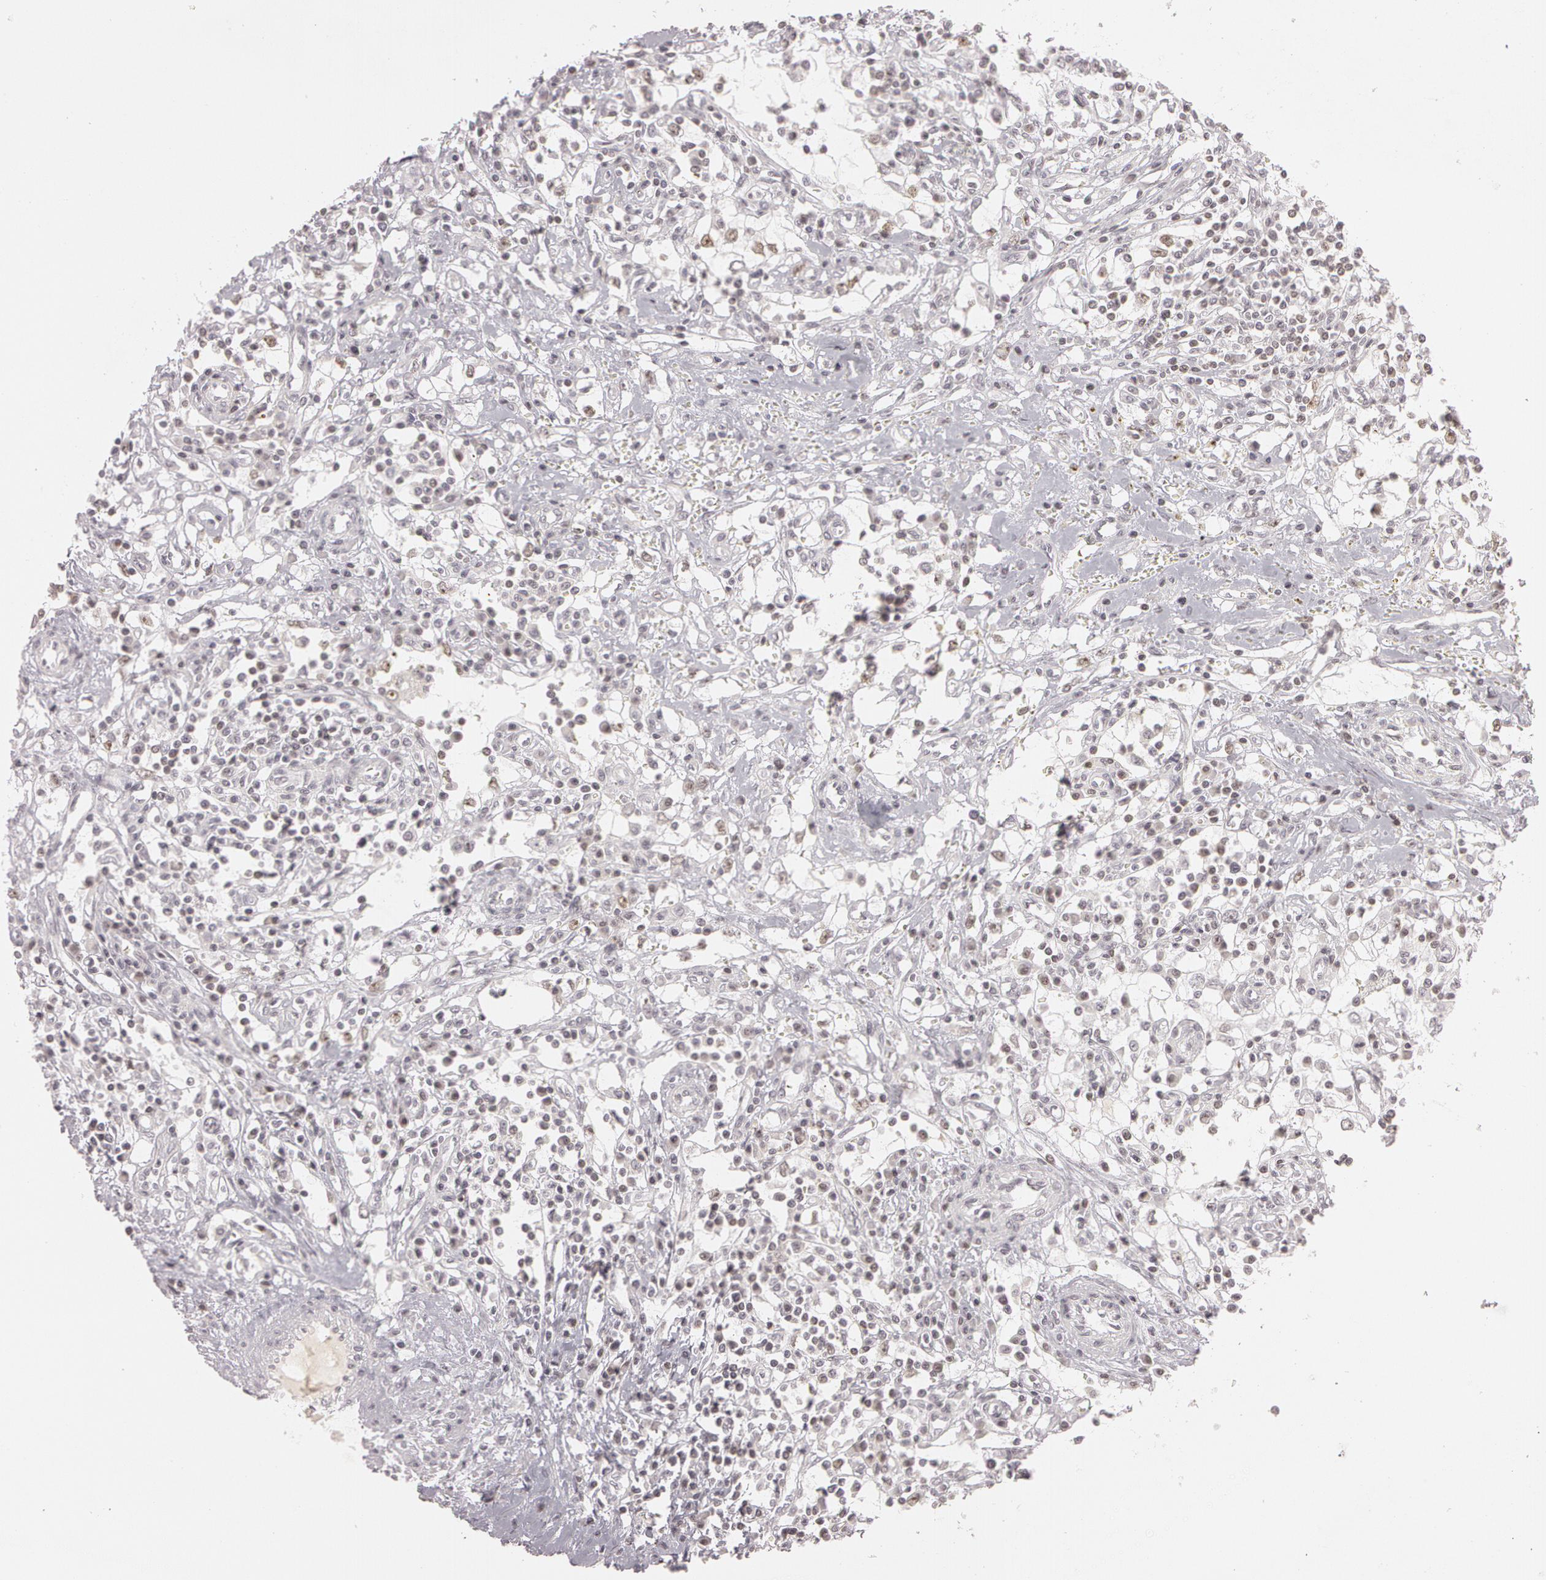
{"staining": {"intensity": "weak", "quantity": "25%-75%", "location": "nuclear"}, "tissue": "renal cancer", "cell_type": "Tumor cells", "image_type": "cancer", "snomed": [{"axis": "morphology", "description": "Adenocarcinoma, NOS"}, {"axis": "topography", "description": "Kidney"}], "caption": "Renal cancer stained with immunohistochemistry reveals weak nuclear expression in approximately 25%-75% of tumor cells. The protein of interest is shown in brown color, while the nuclei are stained blue.", "gene": "FBL", "patient": {"sex": "male", "age": 82}}